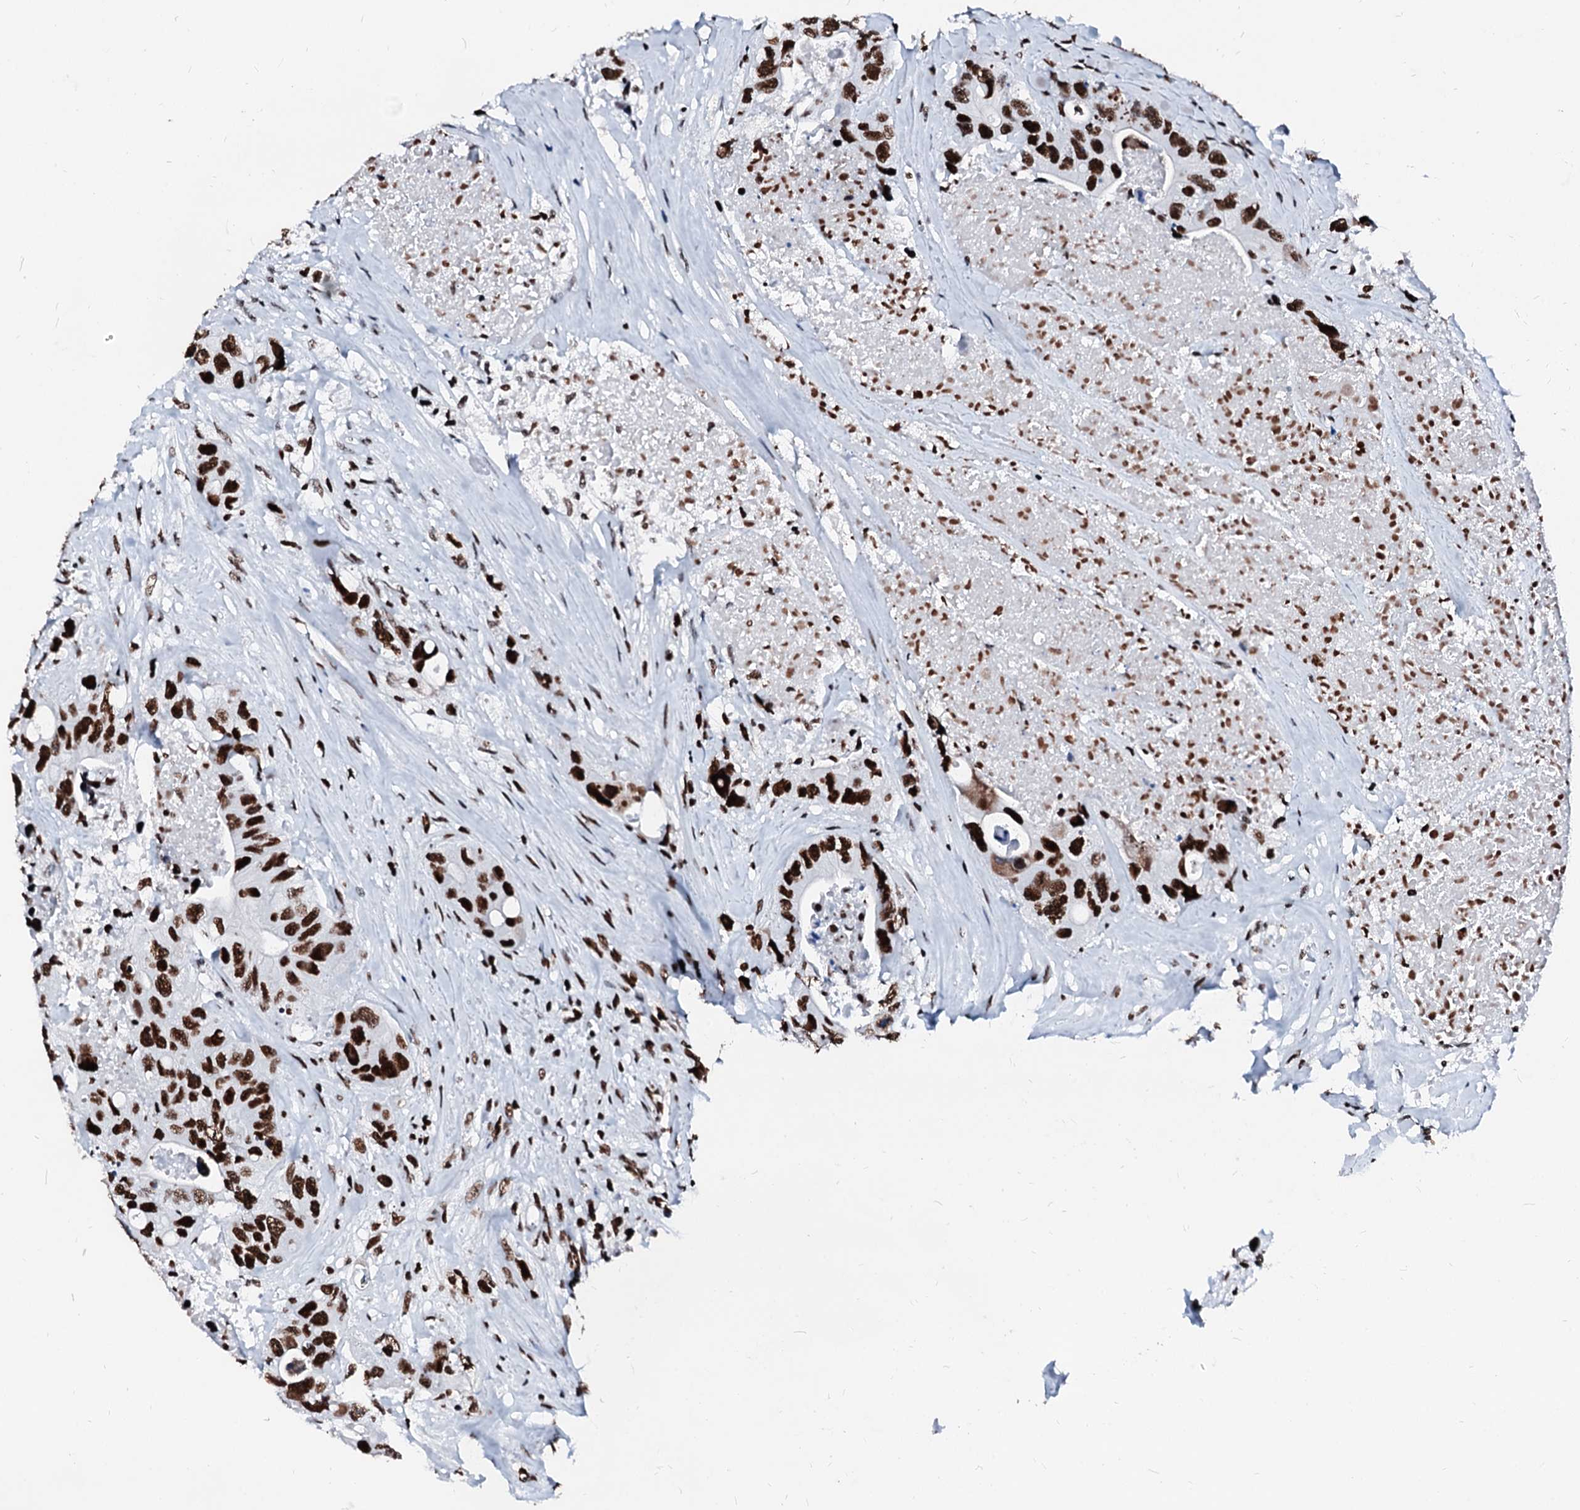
{"staining": {"intensity": "strong", "quantity": ">75%", "location": "nuclear"}, "tissue": "colorectal cancer", "cell_type": "Tumor cells", "image_type": "cancer", "snomed": [{"axis": "morphology", "description": "Adenocarcinoma, NOS"}, {"axis": "topography", "description": "Colon"}], "caption": "A micrograph of human colorectal cancer (adenocarcinoma) stained for a protein reveals strong nuclear brown staining in tumor cells. (DAB IHC with brightfield microscopy, high magnification).", "gene": "RALY", "patient": {"sex": "female", "age": 46}}